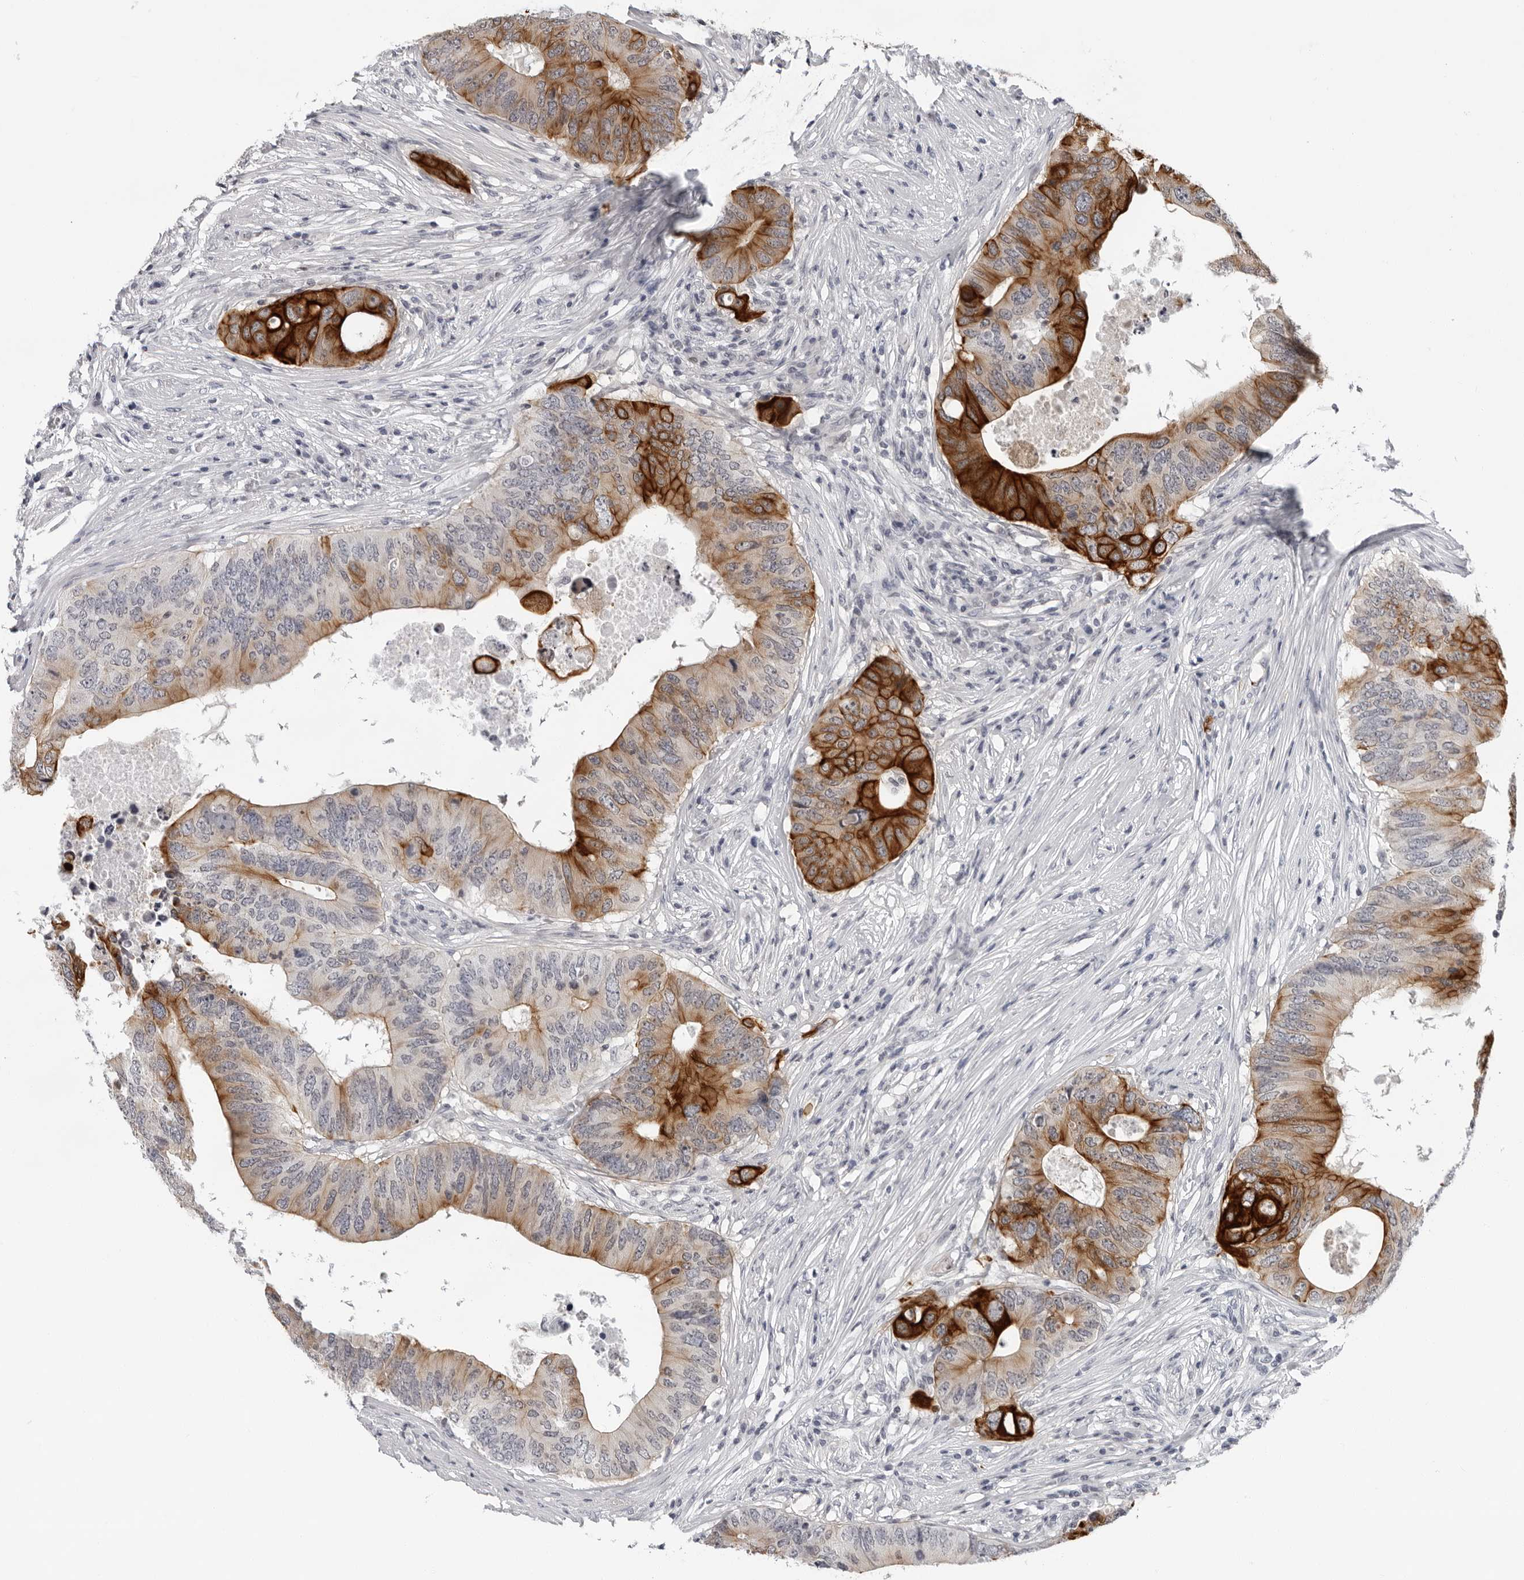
{"staining": {"intensity": "strong", "quantity": "25%-75%", "location": "cytoplasmic/membranous"}, "tissue": "colorectal cancer", "cell_type": "Tumor cells", "image_type": "cancer", "snomed": [{"axis": "morphology", "description": "Adenocarcinoma, NOS"}, {"axis": "topography", "description": "Colon"}], "caption": "Immunohistochemical staining of colorectal adenocarcinoma shows strong cytoplasmic/membranous protein expression in approximately 25%-75% of tumor cells.", "gene": "CCDC28B", "patient": {"sex": "male", "age": 71}}